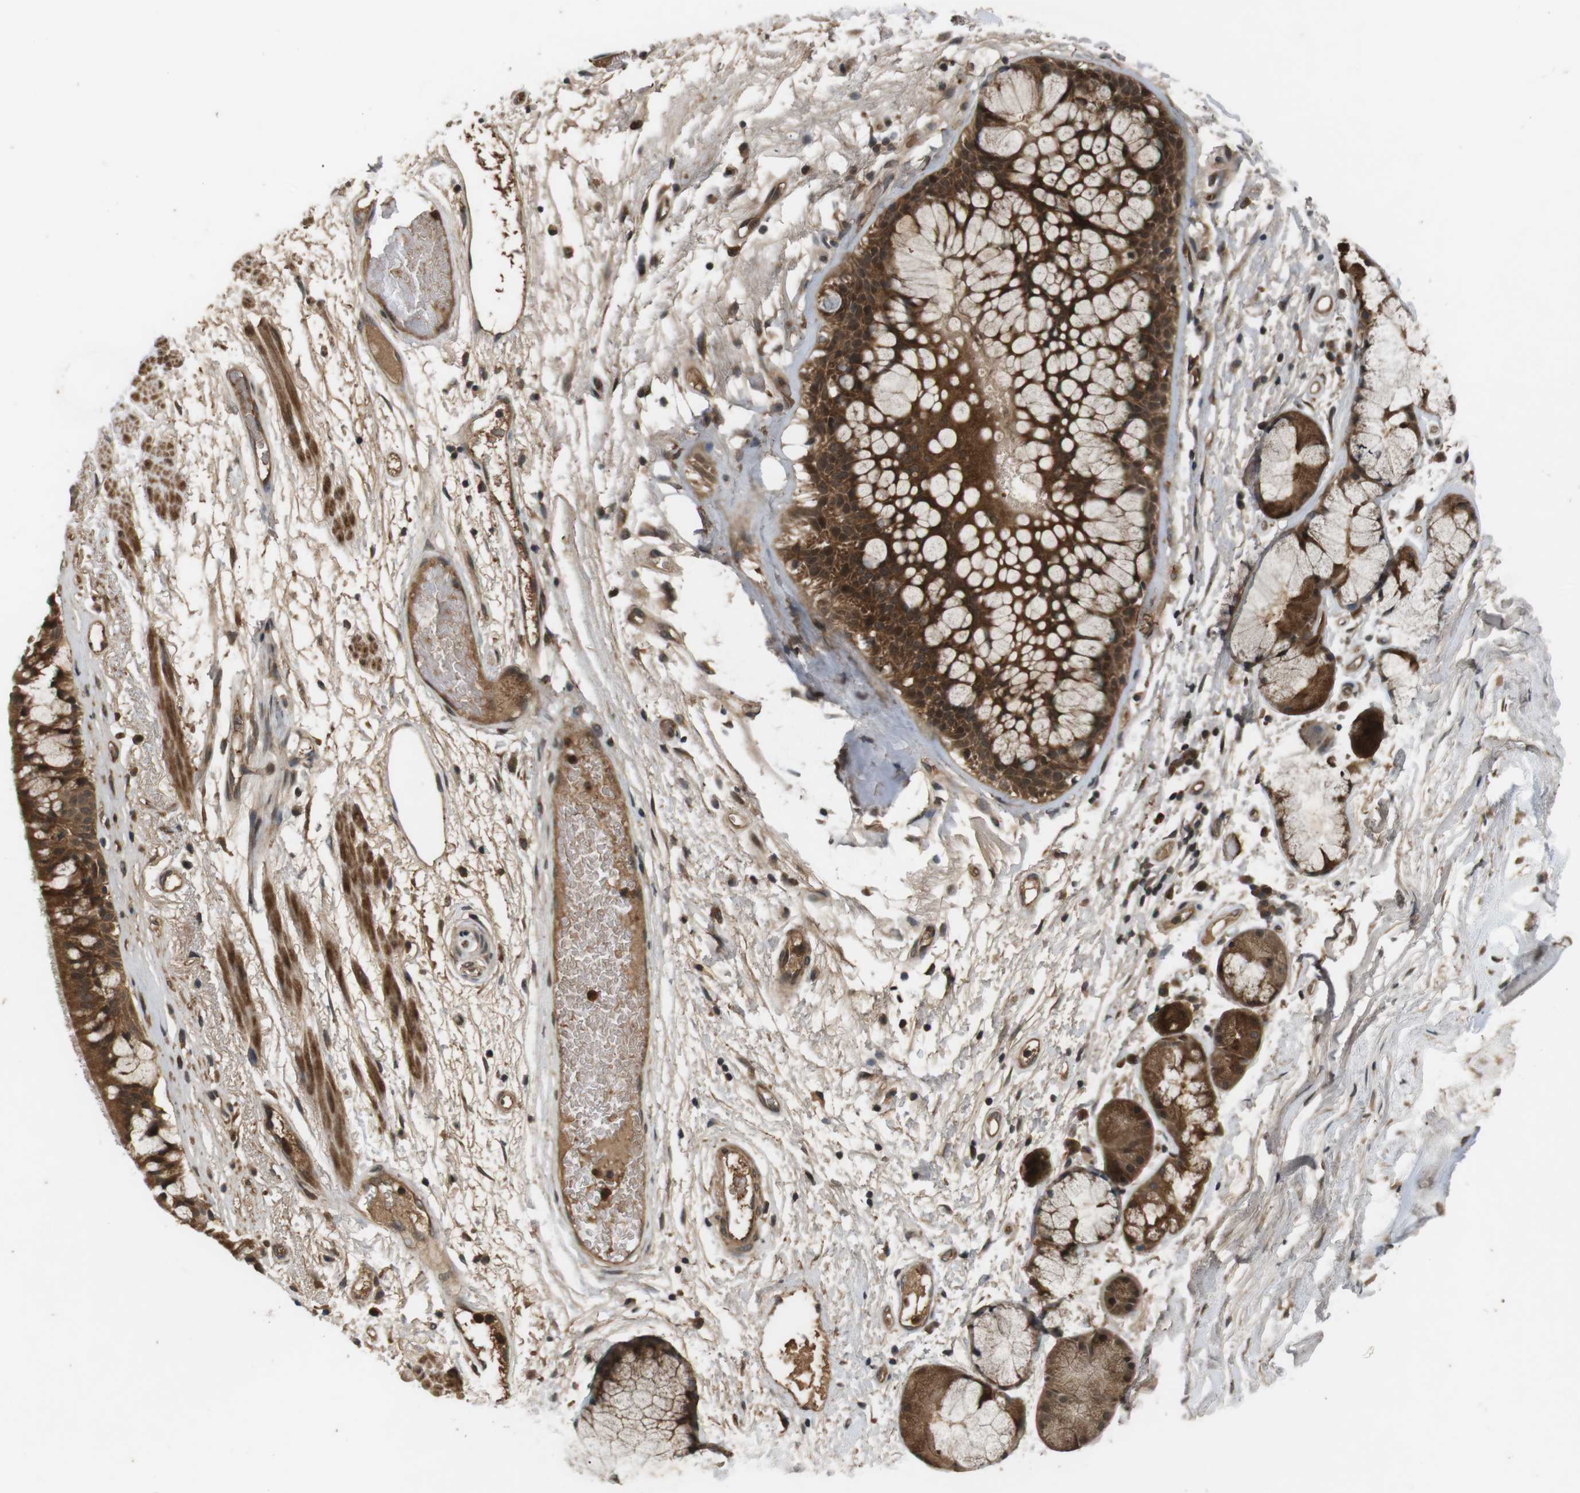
{"staining": {"intensity": "strong", "quantity": ">75%", "location": "cytoplasmic/membranous"}, "tissue": "bronchus", "cell_type": "Respiratory epithelial cells", "image_type": "normal", "snomed": [{"axis": "morphology", "description": "Normal tissue, NOS"}, {"axis": "topography", "description": "Bronchus"}], "caption": "An image showing strong cytoplasmic/membranous staining in approximately >75% of respiratory epithelial cells in normal bronchus, as visualized by brown immunohistochemical staining.", "gene": "NFKBIE", "patient": {"sex": "male", "age": 66}}